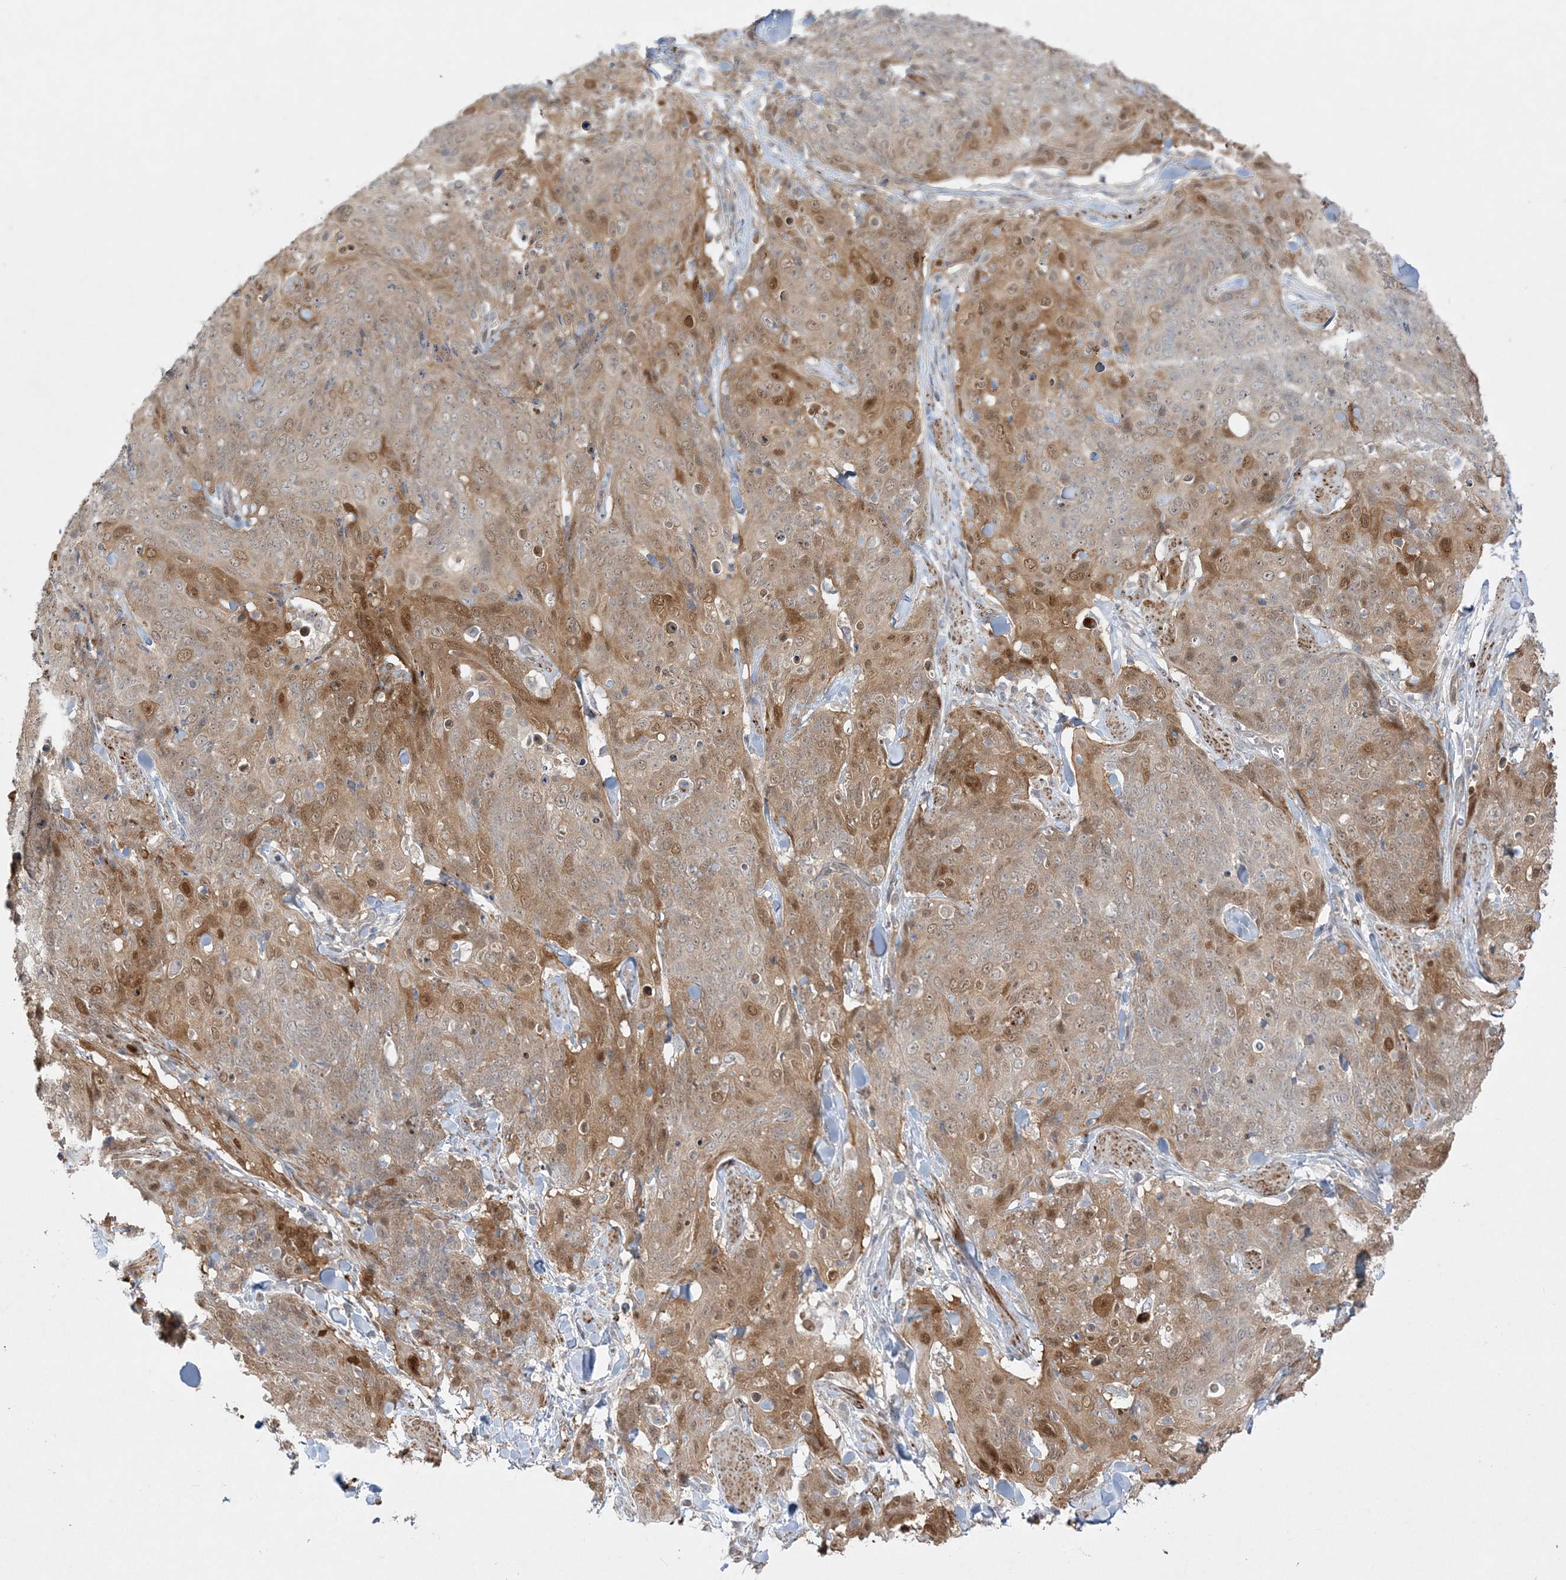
{"staining": {"intensity": "moderate", "quantity": ">75%", "location": "cytoplasmic/membranous,nuclear"}, "tissue": "skin cancer", "cell_type": "Tumor cells", "image_type": "cancer", "snomed": [{"axis": "morphology", "description": "Squamous cell carcinoma, NOS"}, {"axis": "topography", "description": "Skin"}, {"axis": "topography", "description": "Vulva"}], "caption": "Immunohistochemistry (IHC) (DAB) staining of squamous cell carcinoma (skin) reveals moderate cytoplasmic/membranous and nuclear protein positivity in about >75% of tumor cells. Using DAB (brown) and hematoxylin (blue) stains, captured at high magnification using brightfield microscopy.", "gene": "INPP1", "patient": {"sex": "female", "age": 85}}